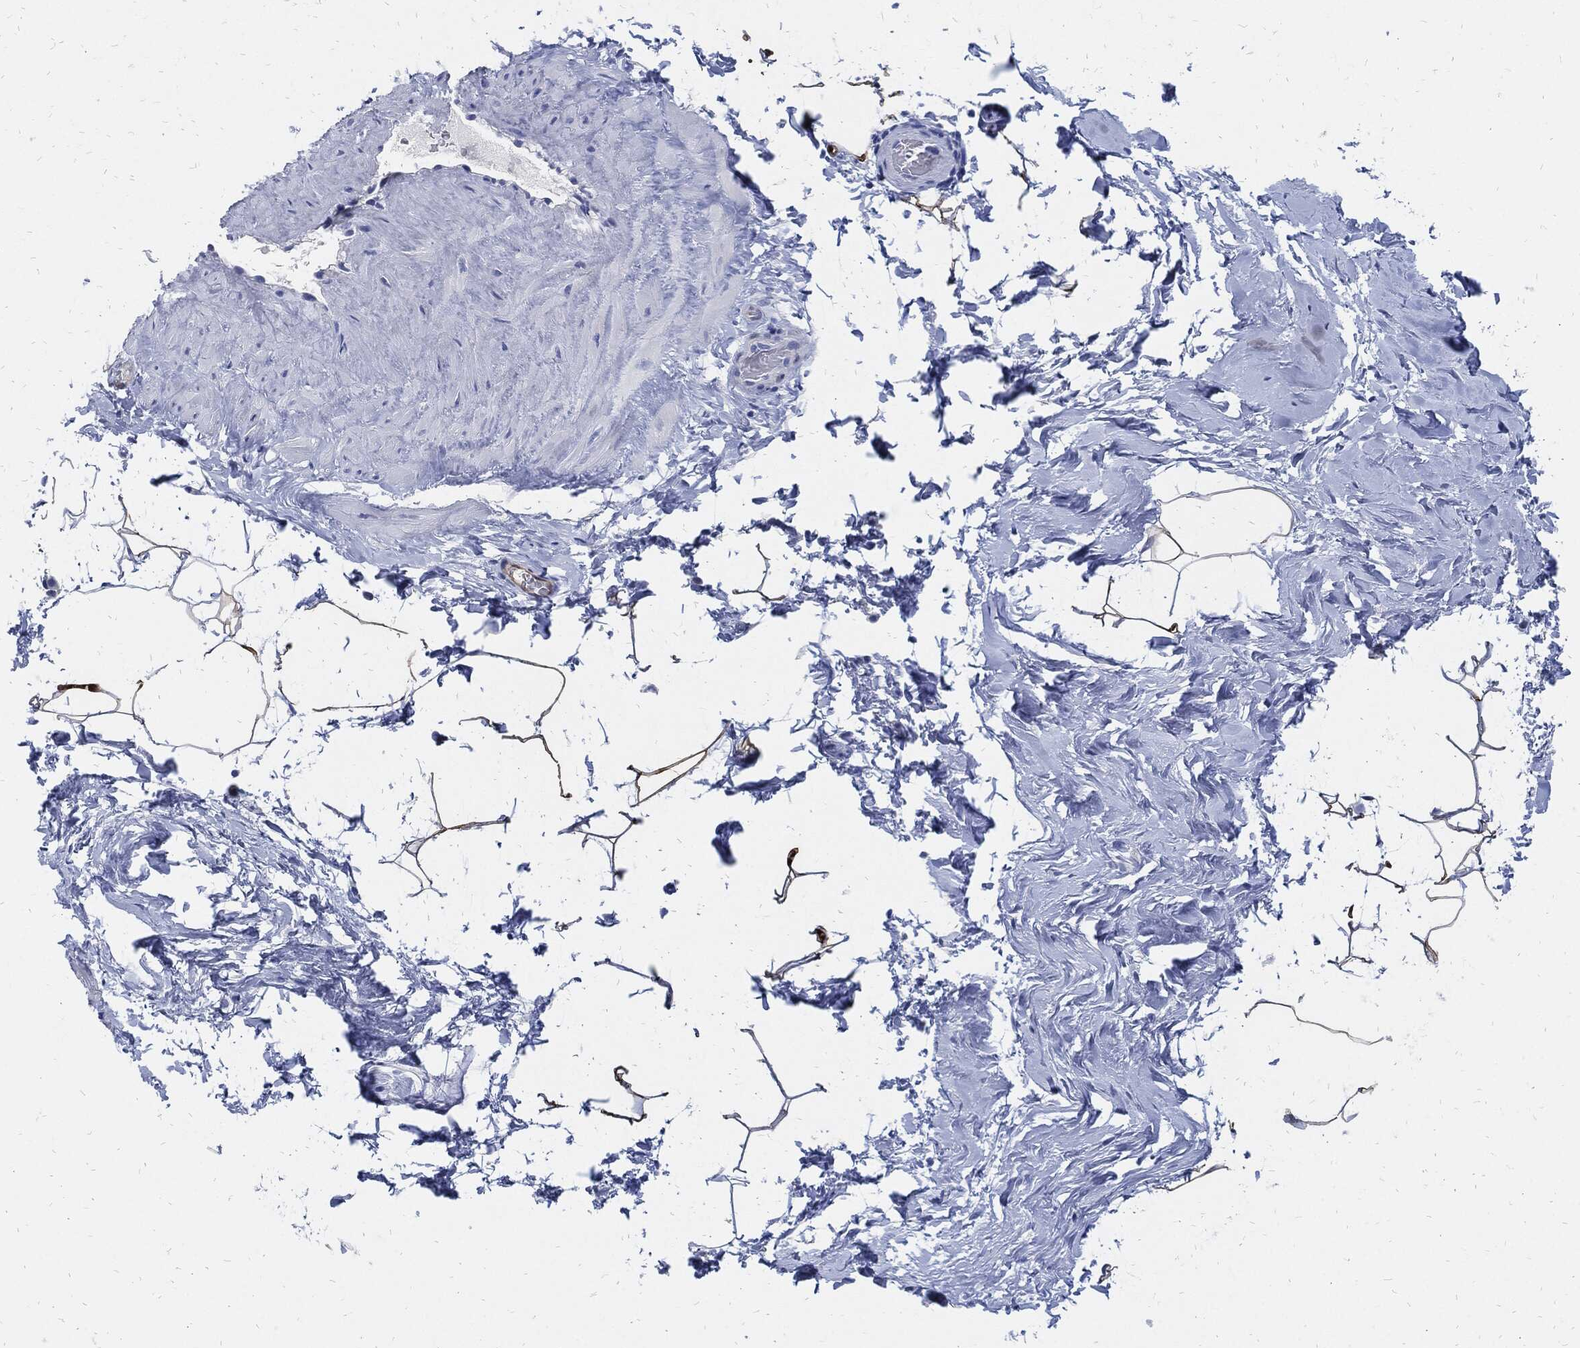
{"staining": {"intensity": "strong", "quantity": ">75%", "location": "cytoplasmic/membranous"}, "tissue": "adipose tissue", "cell_type": "Adipocytes", "image_type": "normal", "snomed": [{"axis": "morphology", "description": "Normal tissue, NOS"}, {"axis": "topography", "description": "Soft tissue"}, {"axis": "topography", "description": "Vascular tissue"}], "caption": "A high amount of strong cytoplasmic/membranous staining is seen in about >75% of adipocytes in normal adipose tissue.", "gene": "FABP4", "patient": {"sex": "male", "age": 41}}